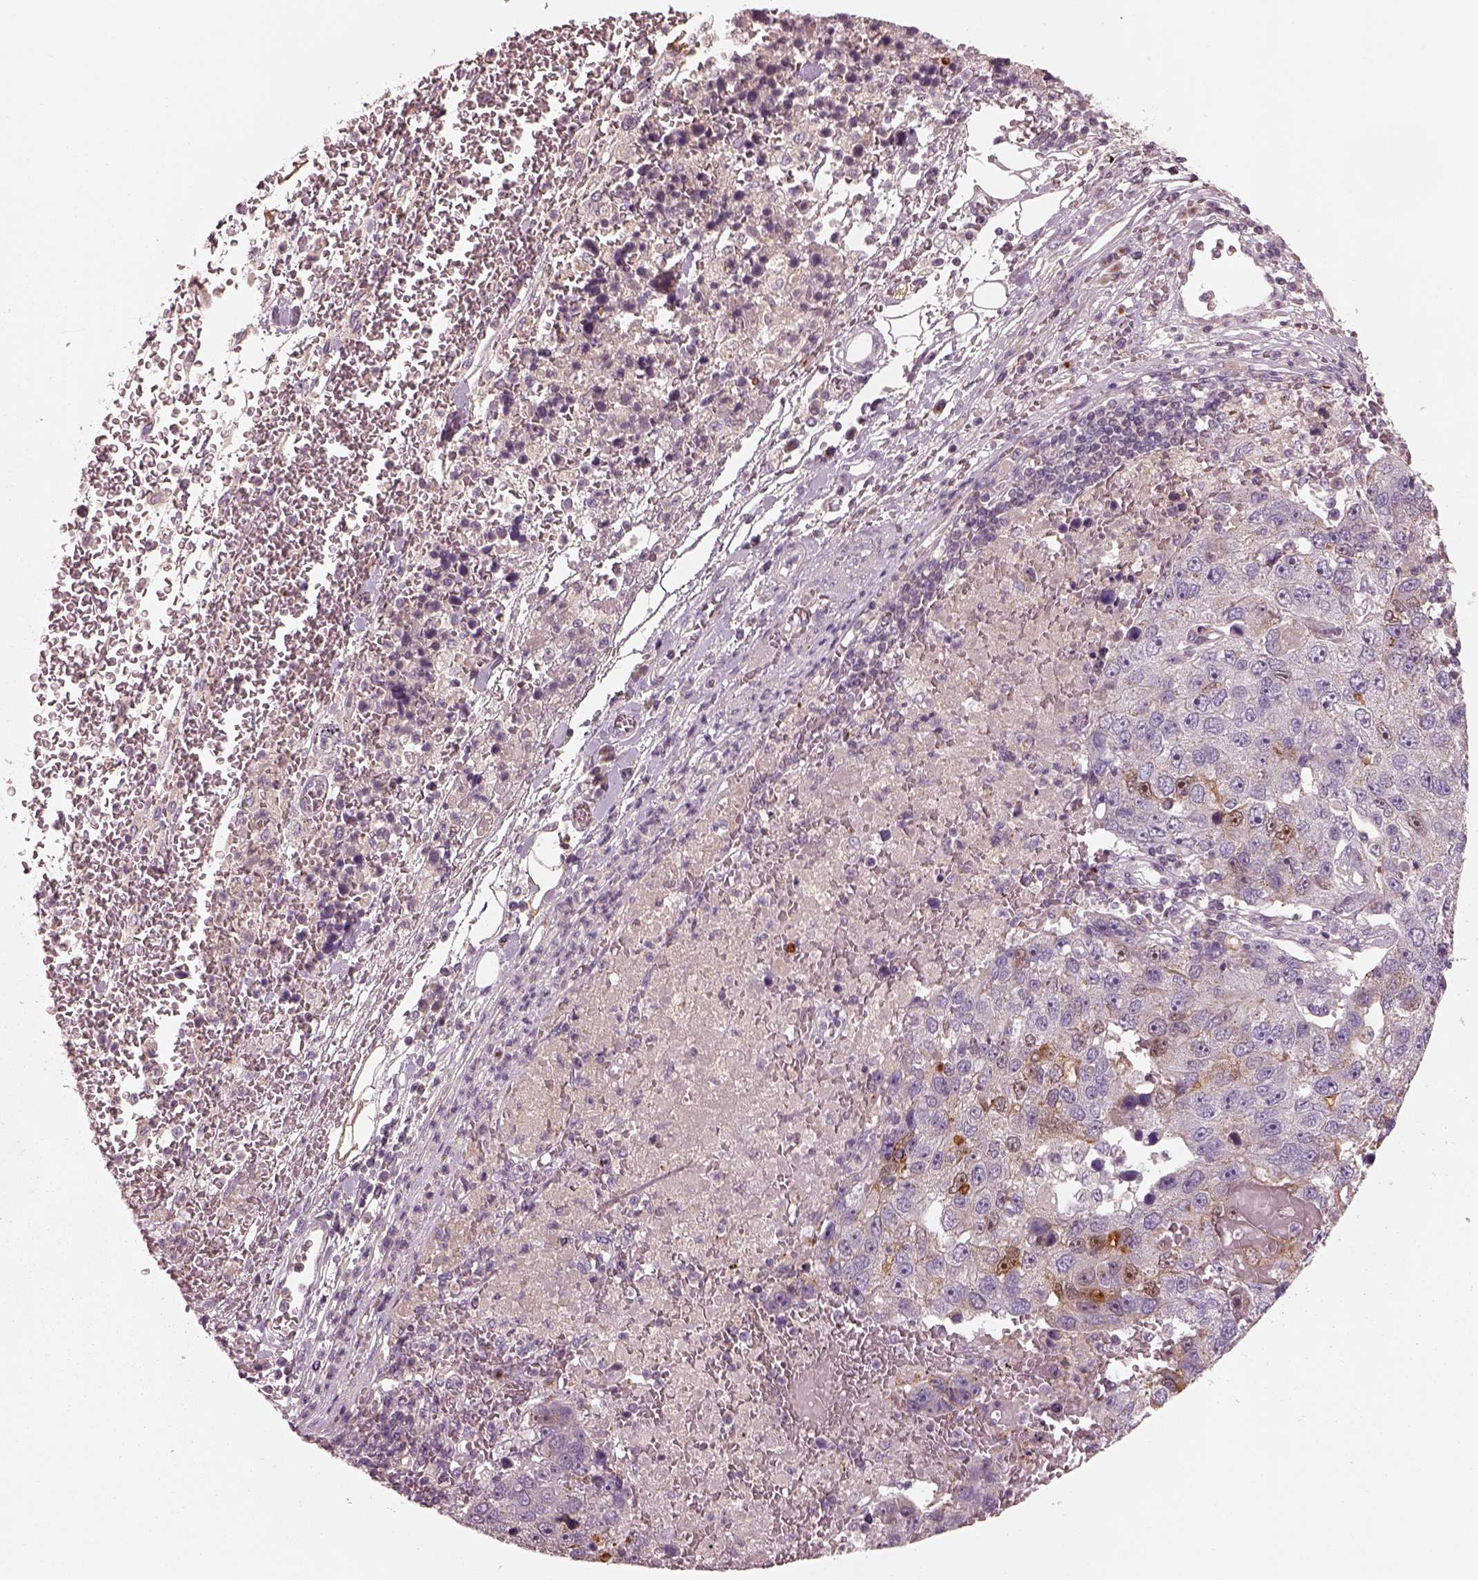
{"staining": {"intensity": "moderate", "quantity": "<25%", "location": "cytoplasmic/membranous,nuclear"}, "tissue": "pancreatic cancer", "cell_type": "Tumor cells", "image_type": "cancer", "snomed": [{"axis": "morphology", "description": "Adenocarcinoma, NOS"}, {"axis": "topography", "description": "Pancreas"}], "caption": "There is low levels of moderate cytoplasmic/membranous and nuclear staining in tumor cells of pancreatic cancer (adenocarcinoma), as demonstrated by immunohistochemical staining (brown color).", "gene": "SDCBP2", "patient": {"sex": "female", "age": 61}}